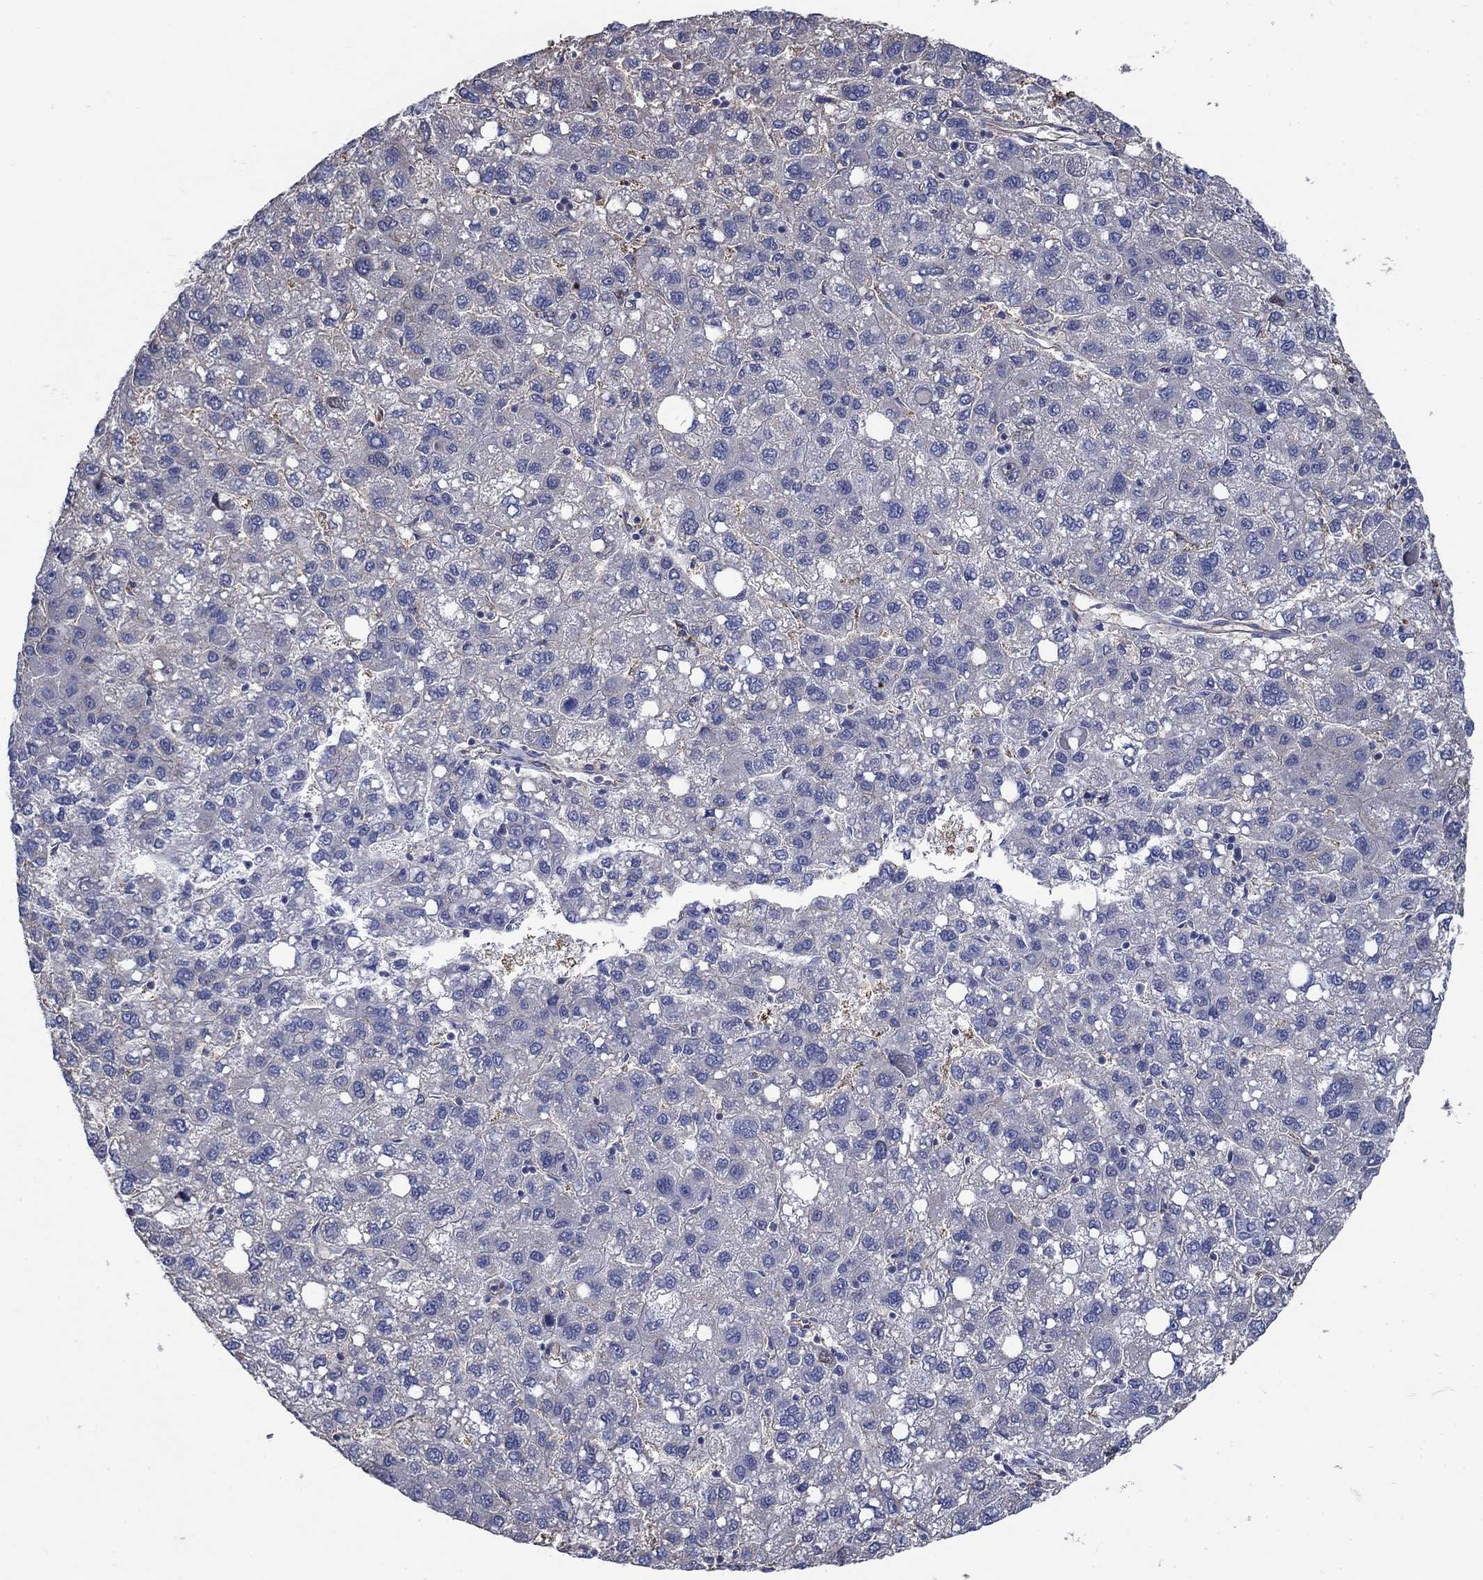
{"staining": {"intensity": "negative", "quantity": "none", "location": "none"}, "tissue": "liver cancer", "cell_type": "Tumor cells", "image_type": "cancer", "snomed": [{"axis": "morphology", "description": "Carcinoma, Hepatocellular, NOS"}, {"axis": "topography", "description": "Liver"}], "caption": "Photomicrograph shows no protein staining in tumor cells of liver cancer tissue.", "gene": "FLNC", "patient": {"sex": "female", "age": 82}}